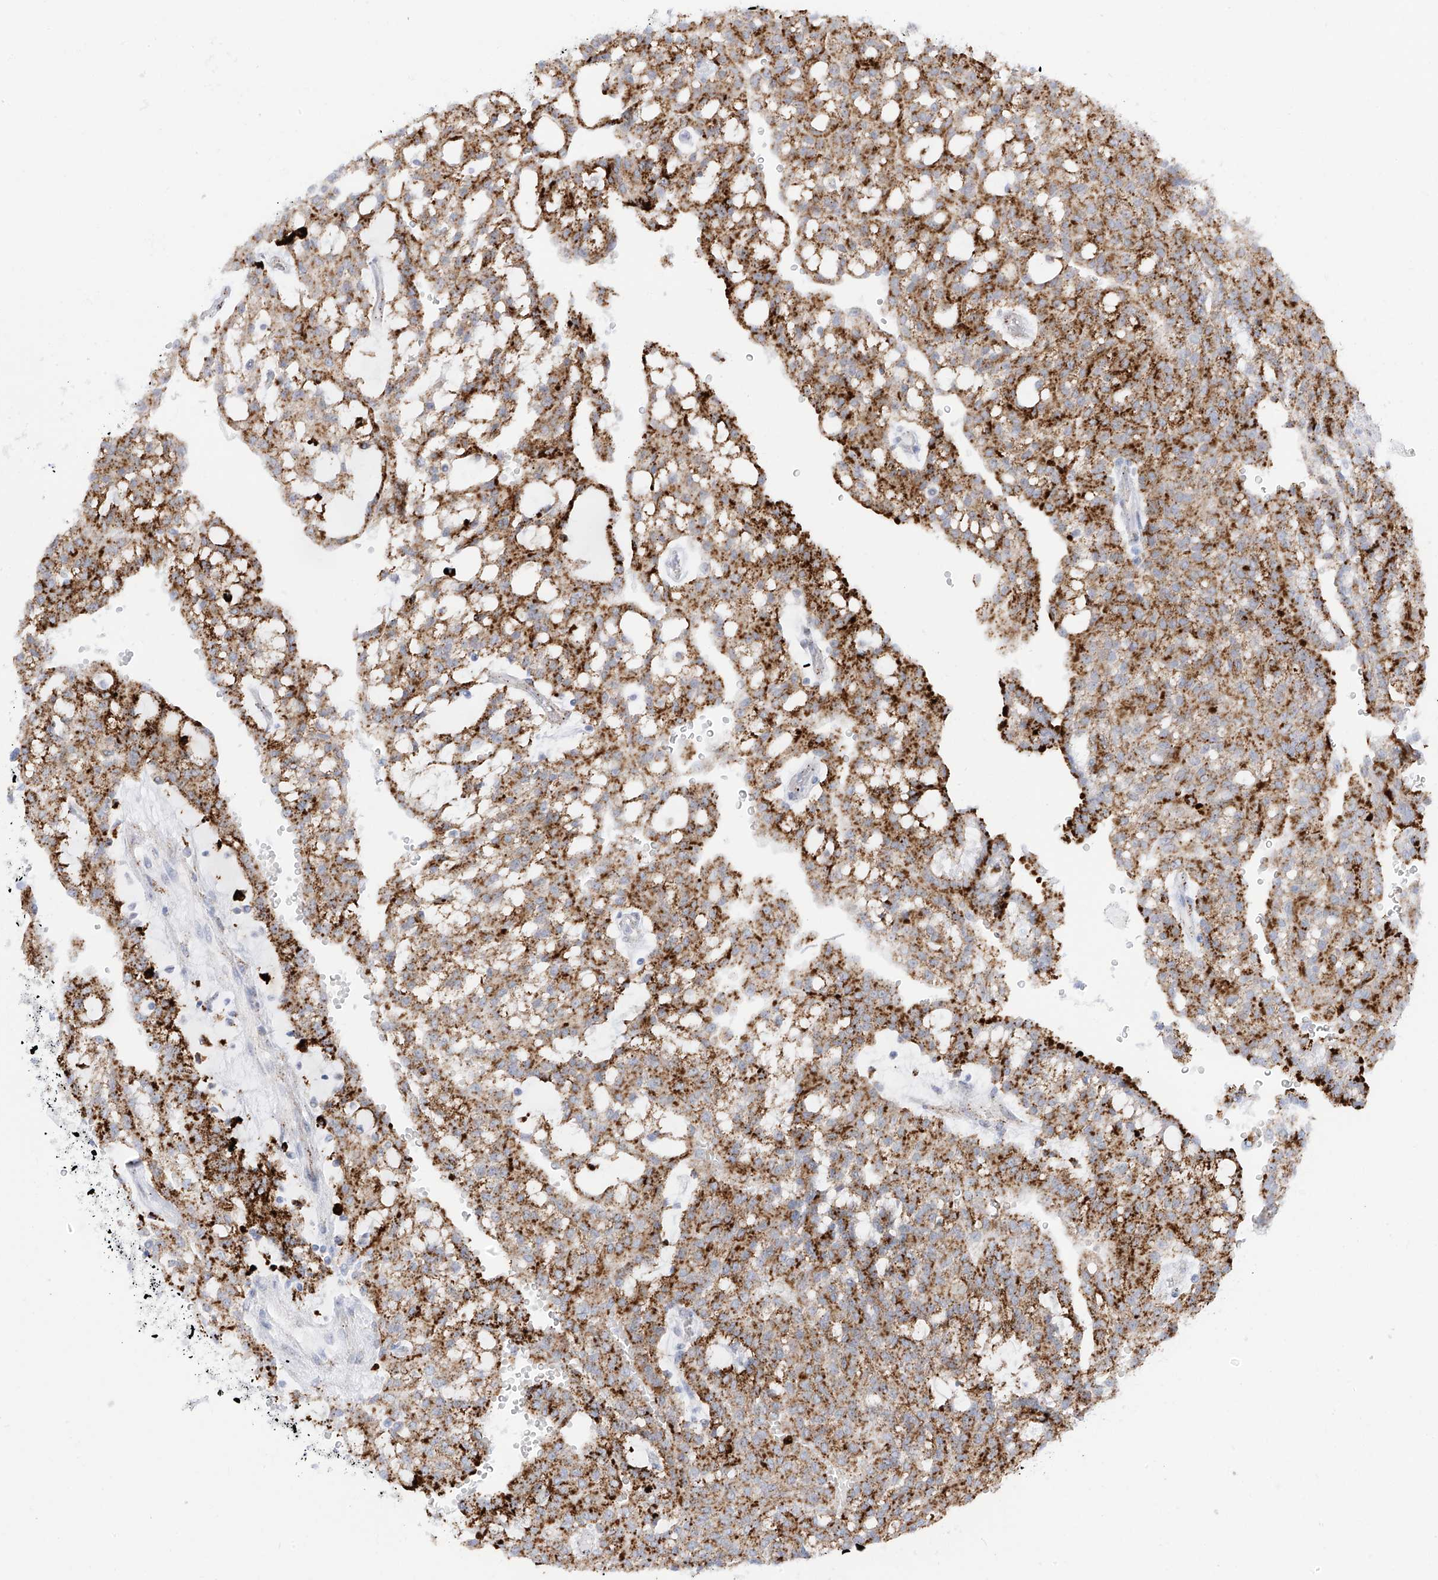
{"staining": {"intensity": "strong", "quantity": ">75%", "location": "cytoplasmic/membranous"}, "tissue": "renal cancer", "cell_type": "Tumor cells", "image_type": "cancer", "snomed": [{"axis": "morphology", "description": "Adenocarcinoma, NOS"}, {"axis": "topography", "description": "Kidney"}], "caption": "The photomicrograph shows a brown stain indicating the presence of a protein in the cytoplasmic/membranous of tumor cells in renal cancer.", "gene": "PSPH", "patient": {"sex": "male", "age": 63}}